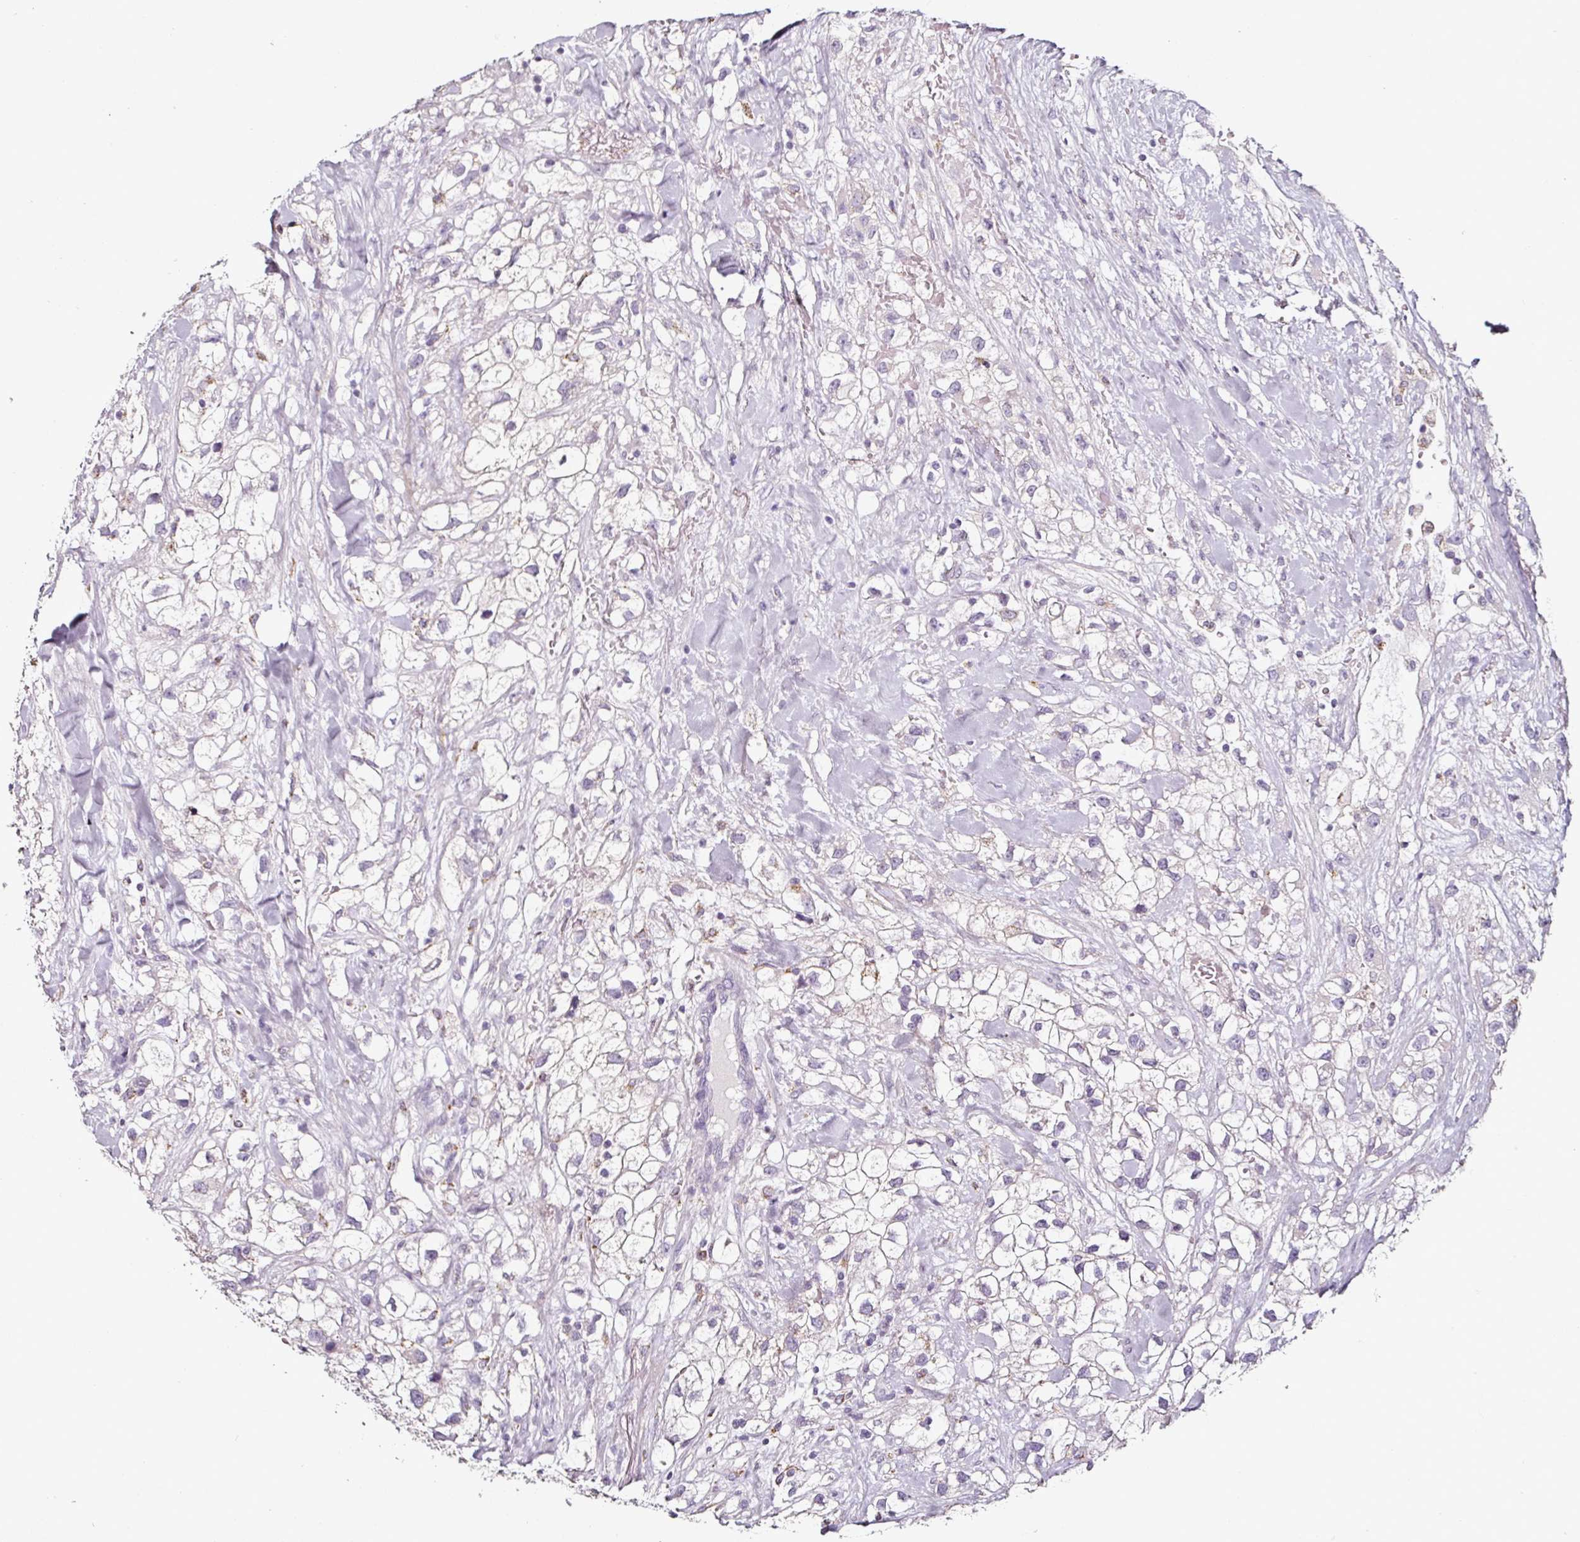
{"staining": {"intensity": "negative", "quantity": "none", "location": "none"}, "tissue": "renal cancer", "cell_type": "Tumor cells", "image_type": "cancer", "snomed": [{"axis": "morphology", "description": "Adenocarcinoma, NOS"}, {"axis": "topography", "description": "Kidney"}], "caption": "An image of human adenocarcinoma (renal) is negative for staining in tumor cells.", "gene": "CAP2", "patient": {"sex": "male", "age": 59}}